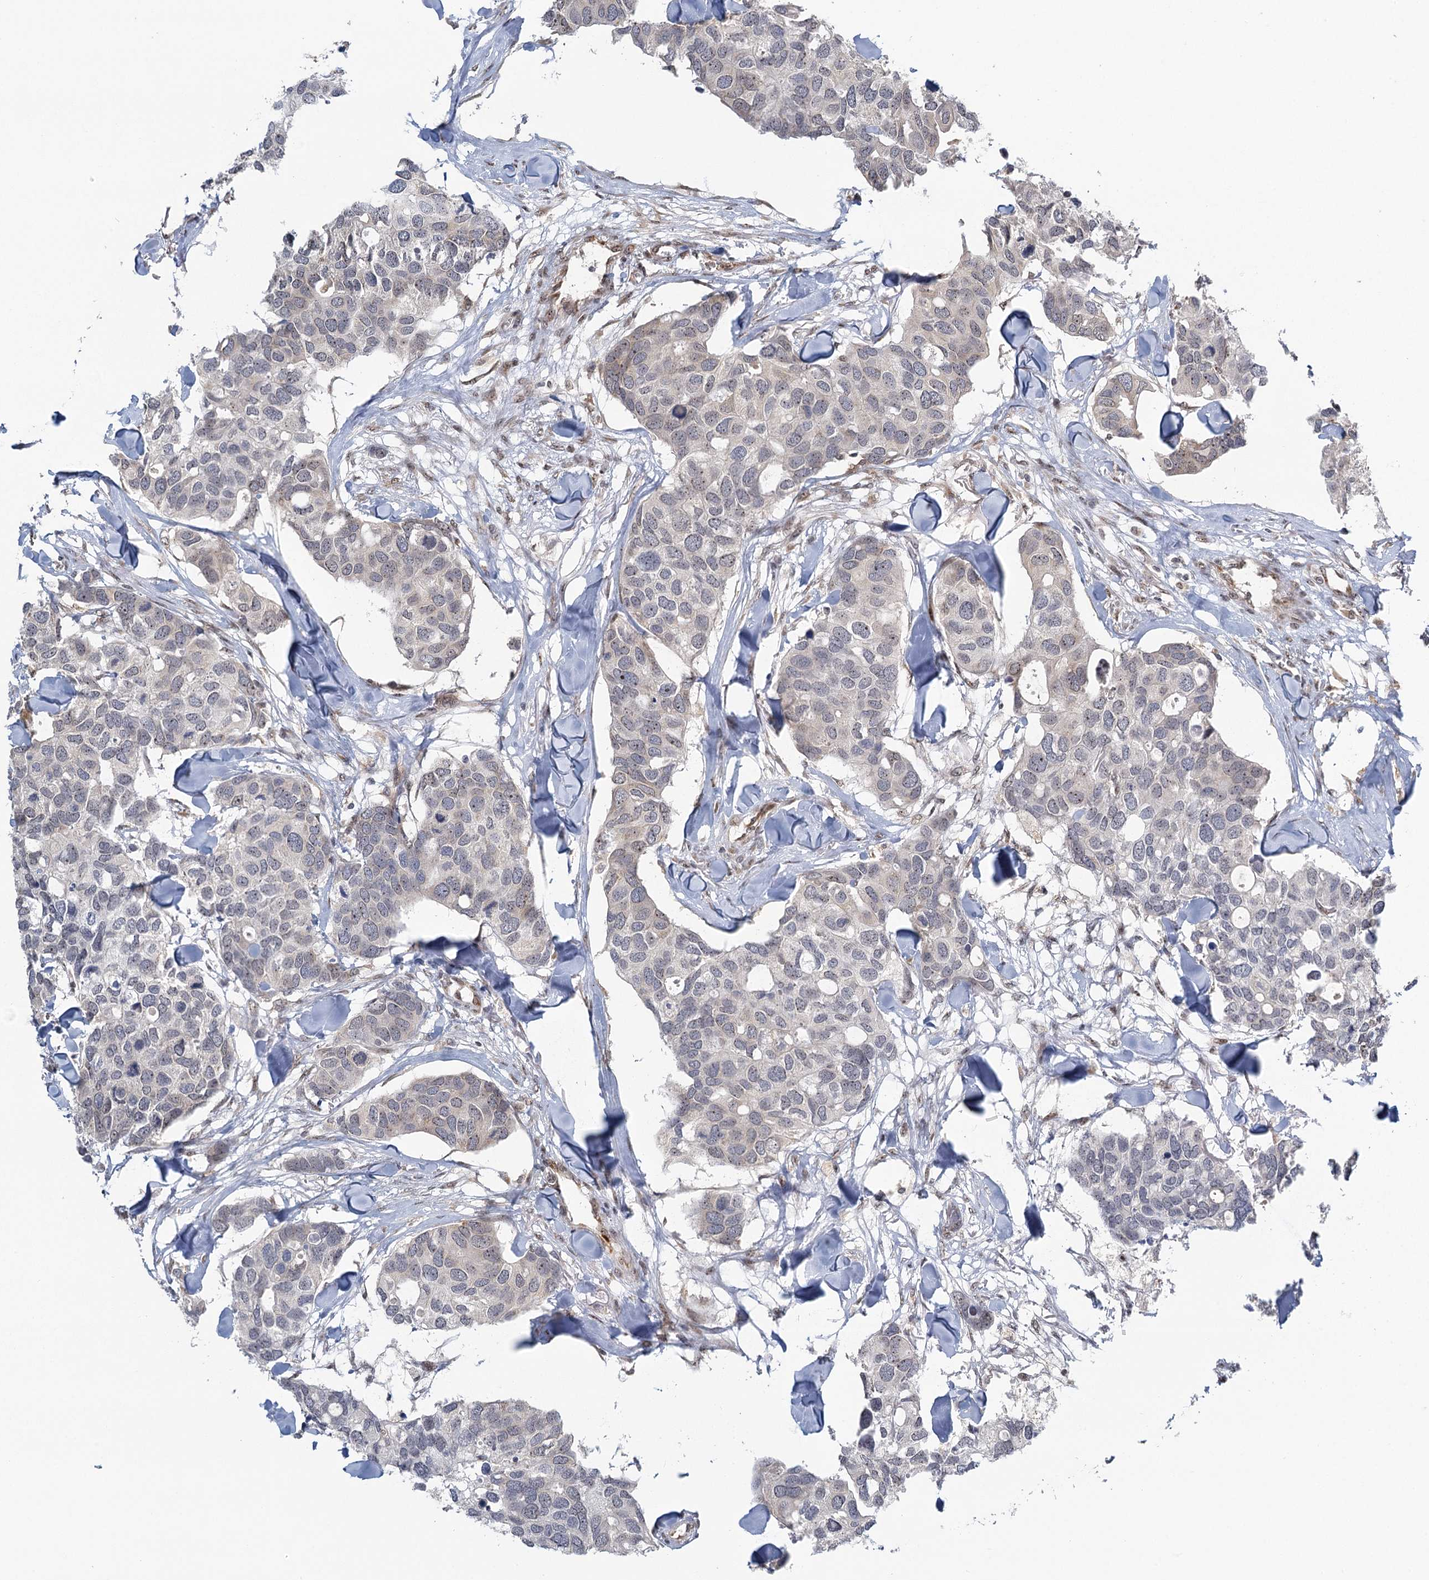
{"staining": {"intensity": "weak", "quantity": "25%-75%", "location": "cytoplasmic/membranous,nuclear"}, "tissue": "breast cancer", "cell_type": "Tumor cells", "image_type": "cancer", "snomed": [{"axis": "morphology", "description": "Duct carcinoma"}, {"axis": "topography", "description": "Breast"}], "caption": "Human breast cancer (intraductal carcinoma) stained with a brown dye demonstrates weak cytoplasmic/membranous and nuclear positive expression in approximately 25%-75% of tumor cells.", "gene": "TREX1", "patient": {"sex": "female", "age": 83}}